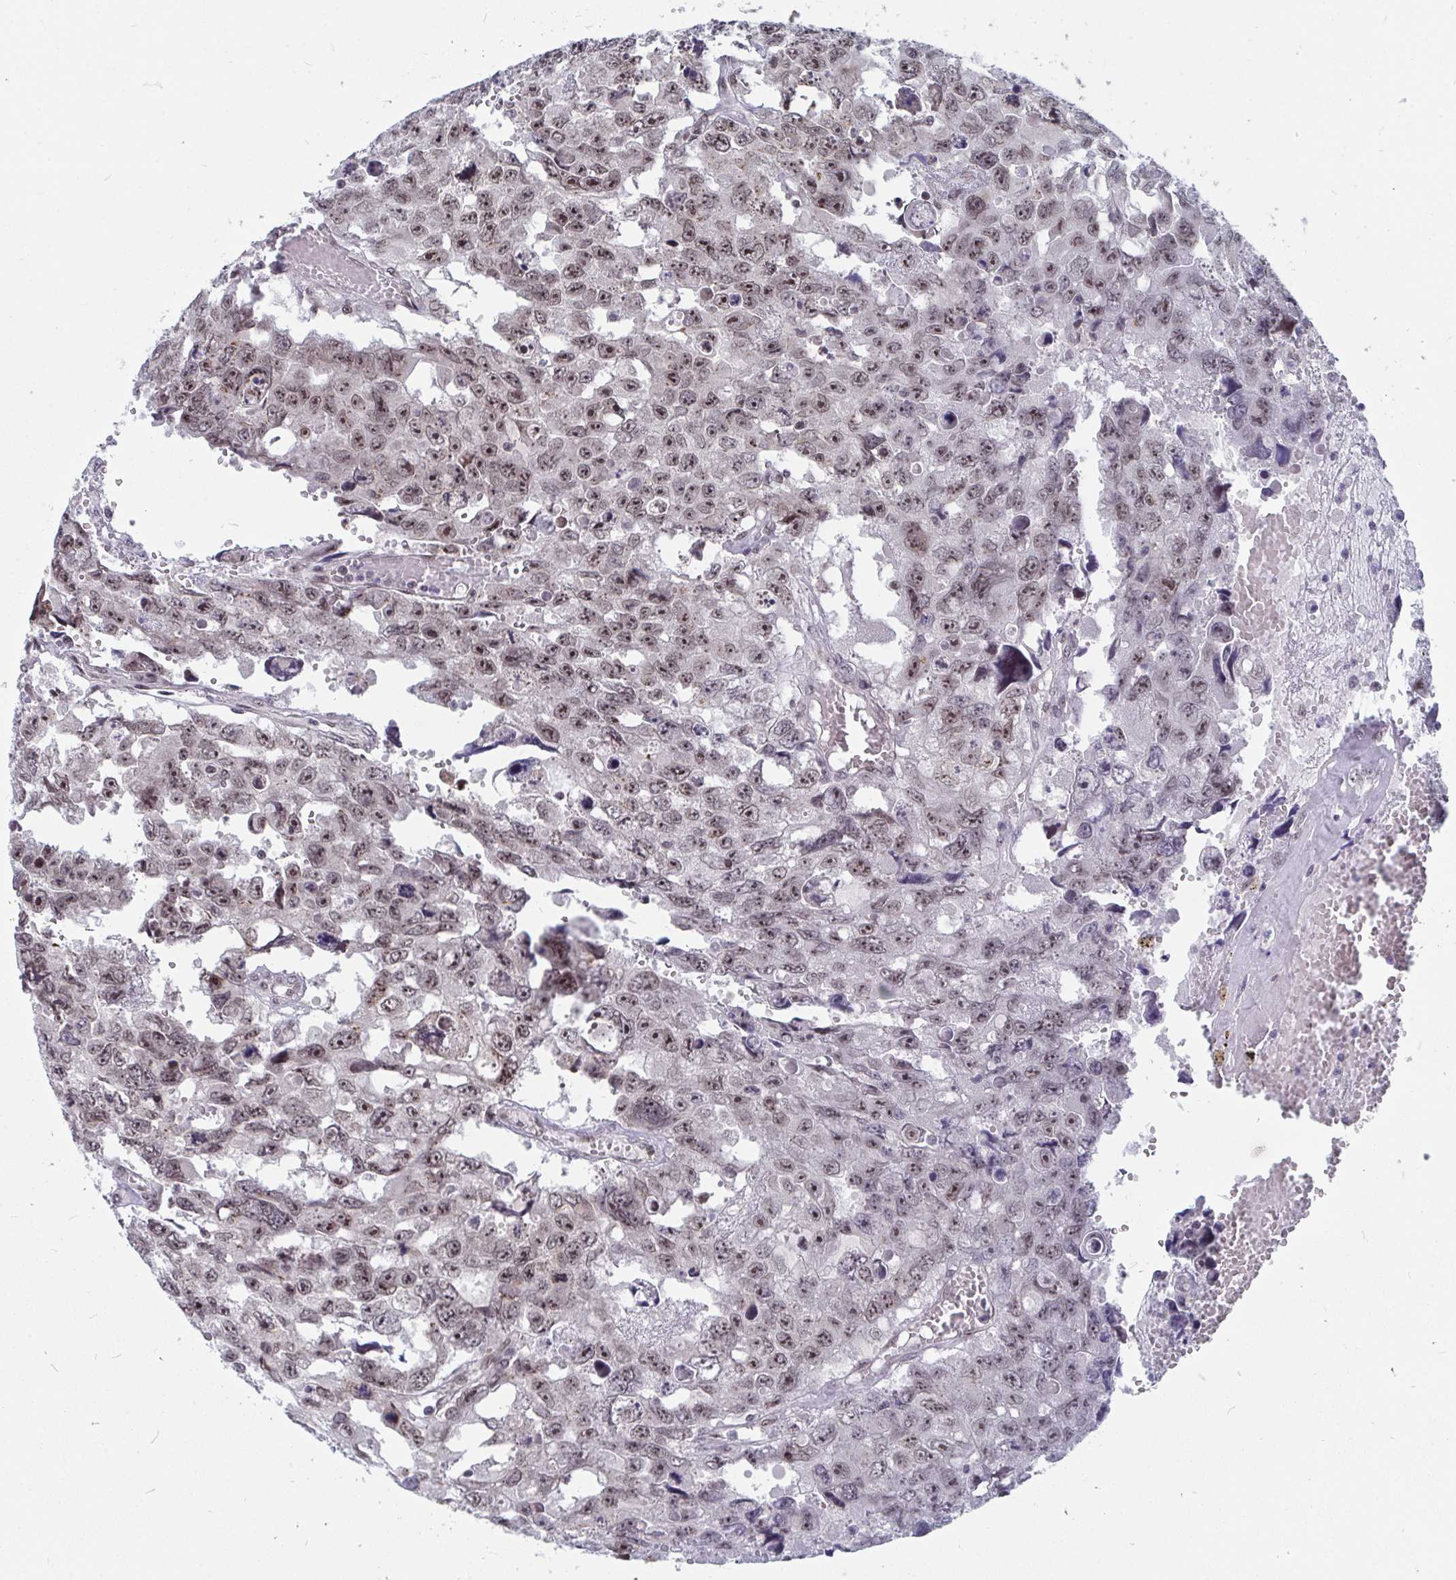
{"staining": {"intensity": "moderate", "quantity": ">75%", "location": "nuclear"}, "tissue": "testis cancer", "cell_type": "Tumor cells", "image_type": "cancer", "snomed": [{"axis": "morphology", "description": "Seminoma, NOS"}, {"axis": "topography", "description": "Testis"}], "caption": "IHC of seminoma (testis) reveals medium levels of moderate nuclear staining in approximately >75% of tumor cells.", "gene": "TRIP12", "patient": {"sex": "male", "age": 26}}